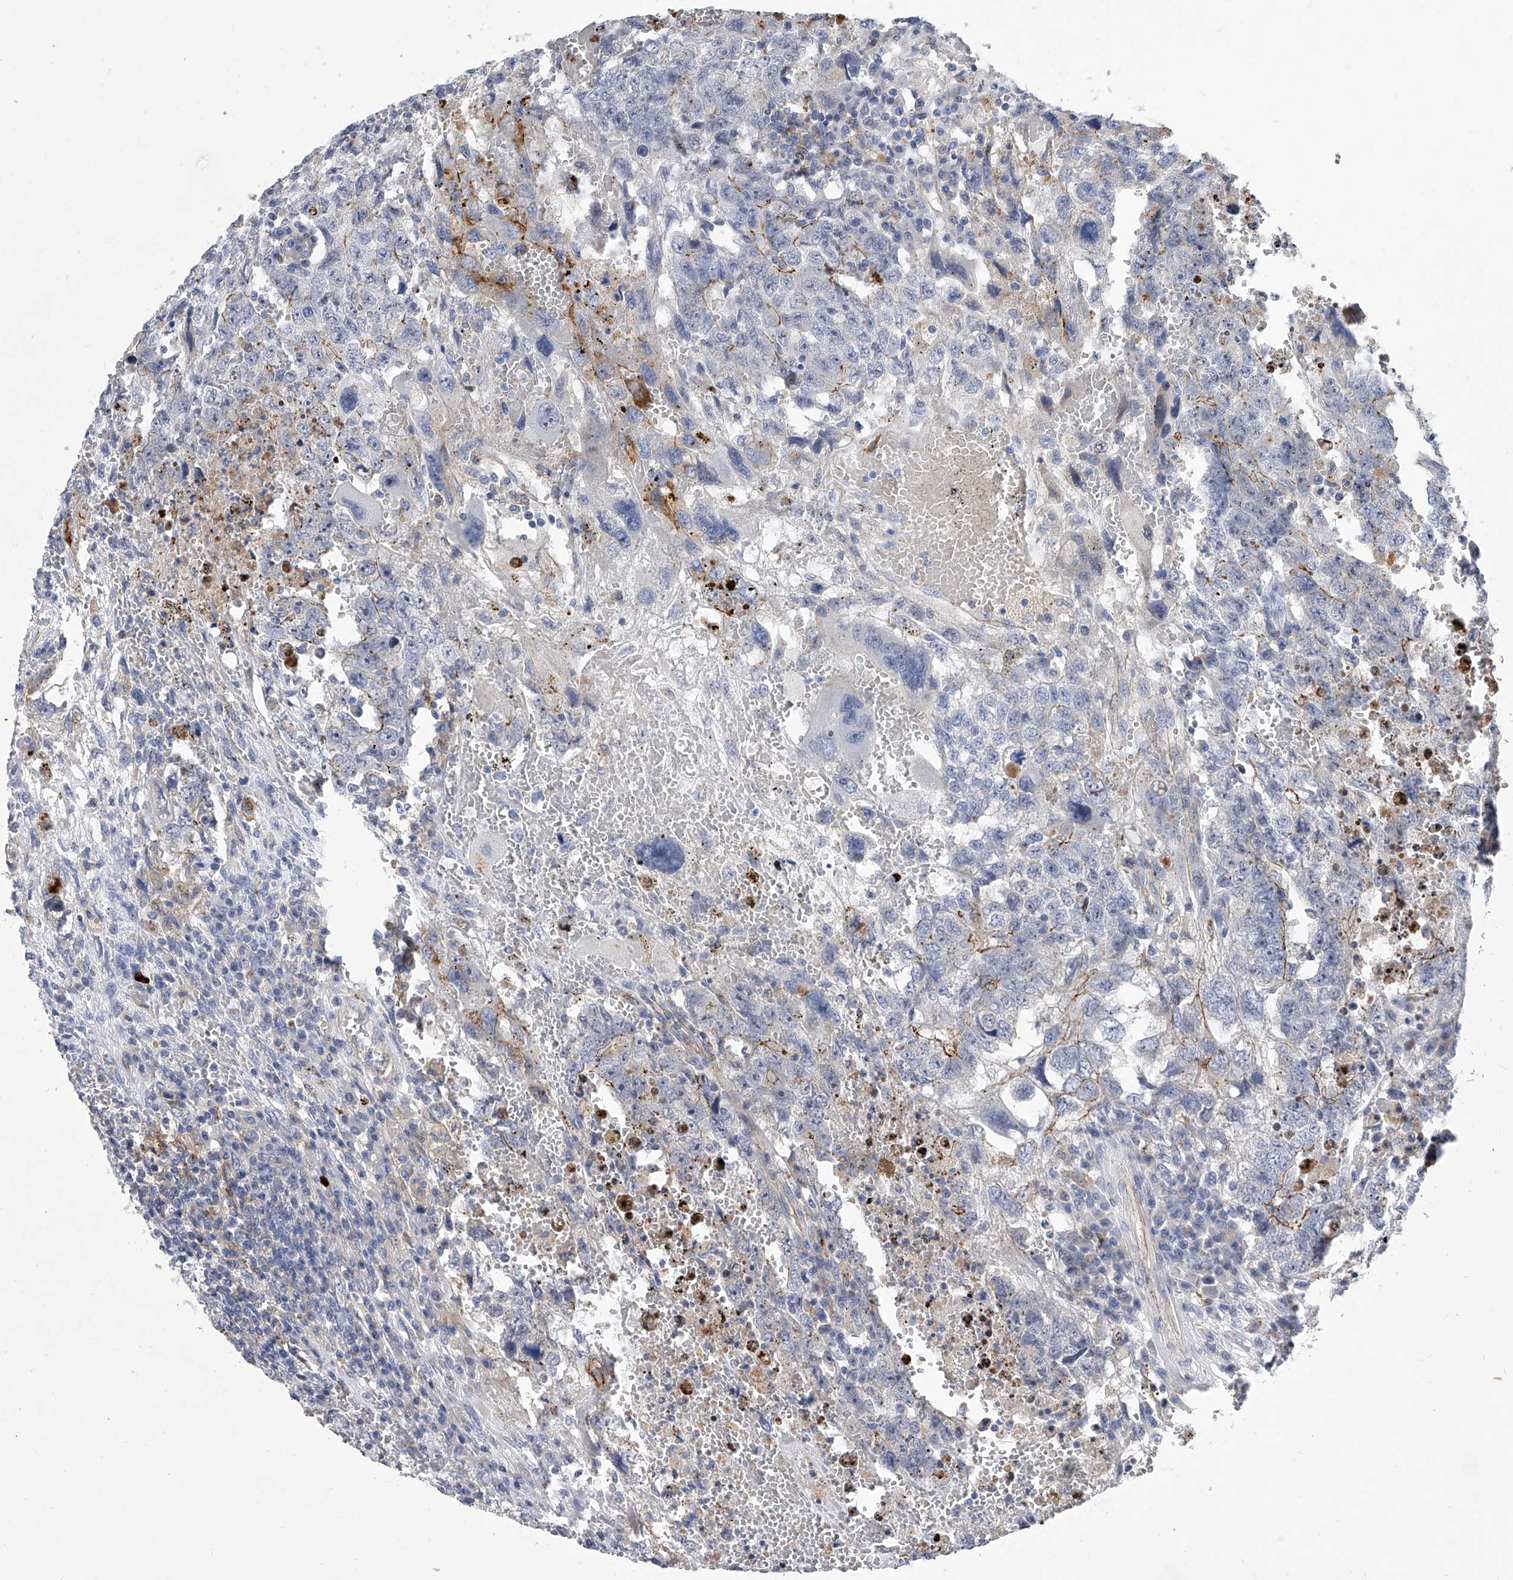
{"staining": {"intensity": "moderate", "quantity": "<25%", "location": "cytoplasmic/membranous"}, "tissue": "testis cancer", "cell_type": "Tumor cells", "image_type": "cancer", "snomed": [{"axis": "morphology", "description": "Carcinoma, Embryonal, NOS"}, {"axis": "topography", "description": "Testis"}], "caption": "Protein staining of testis cancer tissue shows moderate cytoplasmic/membranous staining in approximately <25% of tumor cells.", "gene": "MINDY4", "patient": {"sex": "male", "age": 26}}